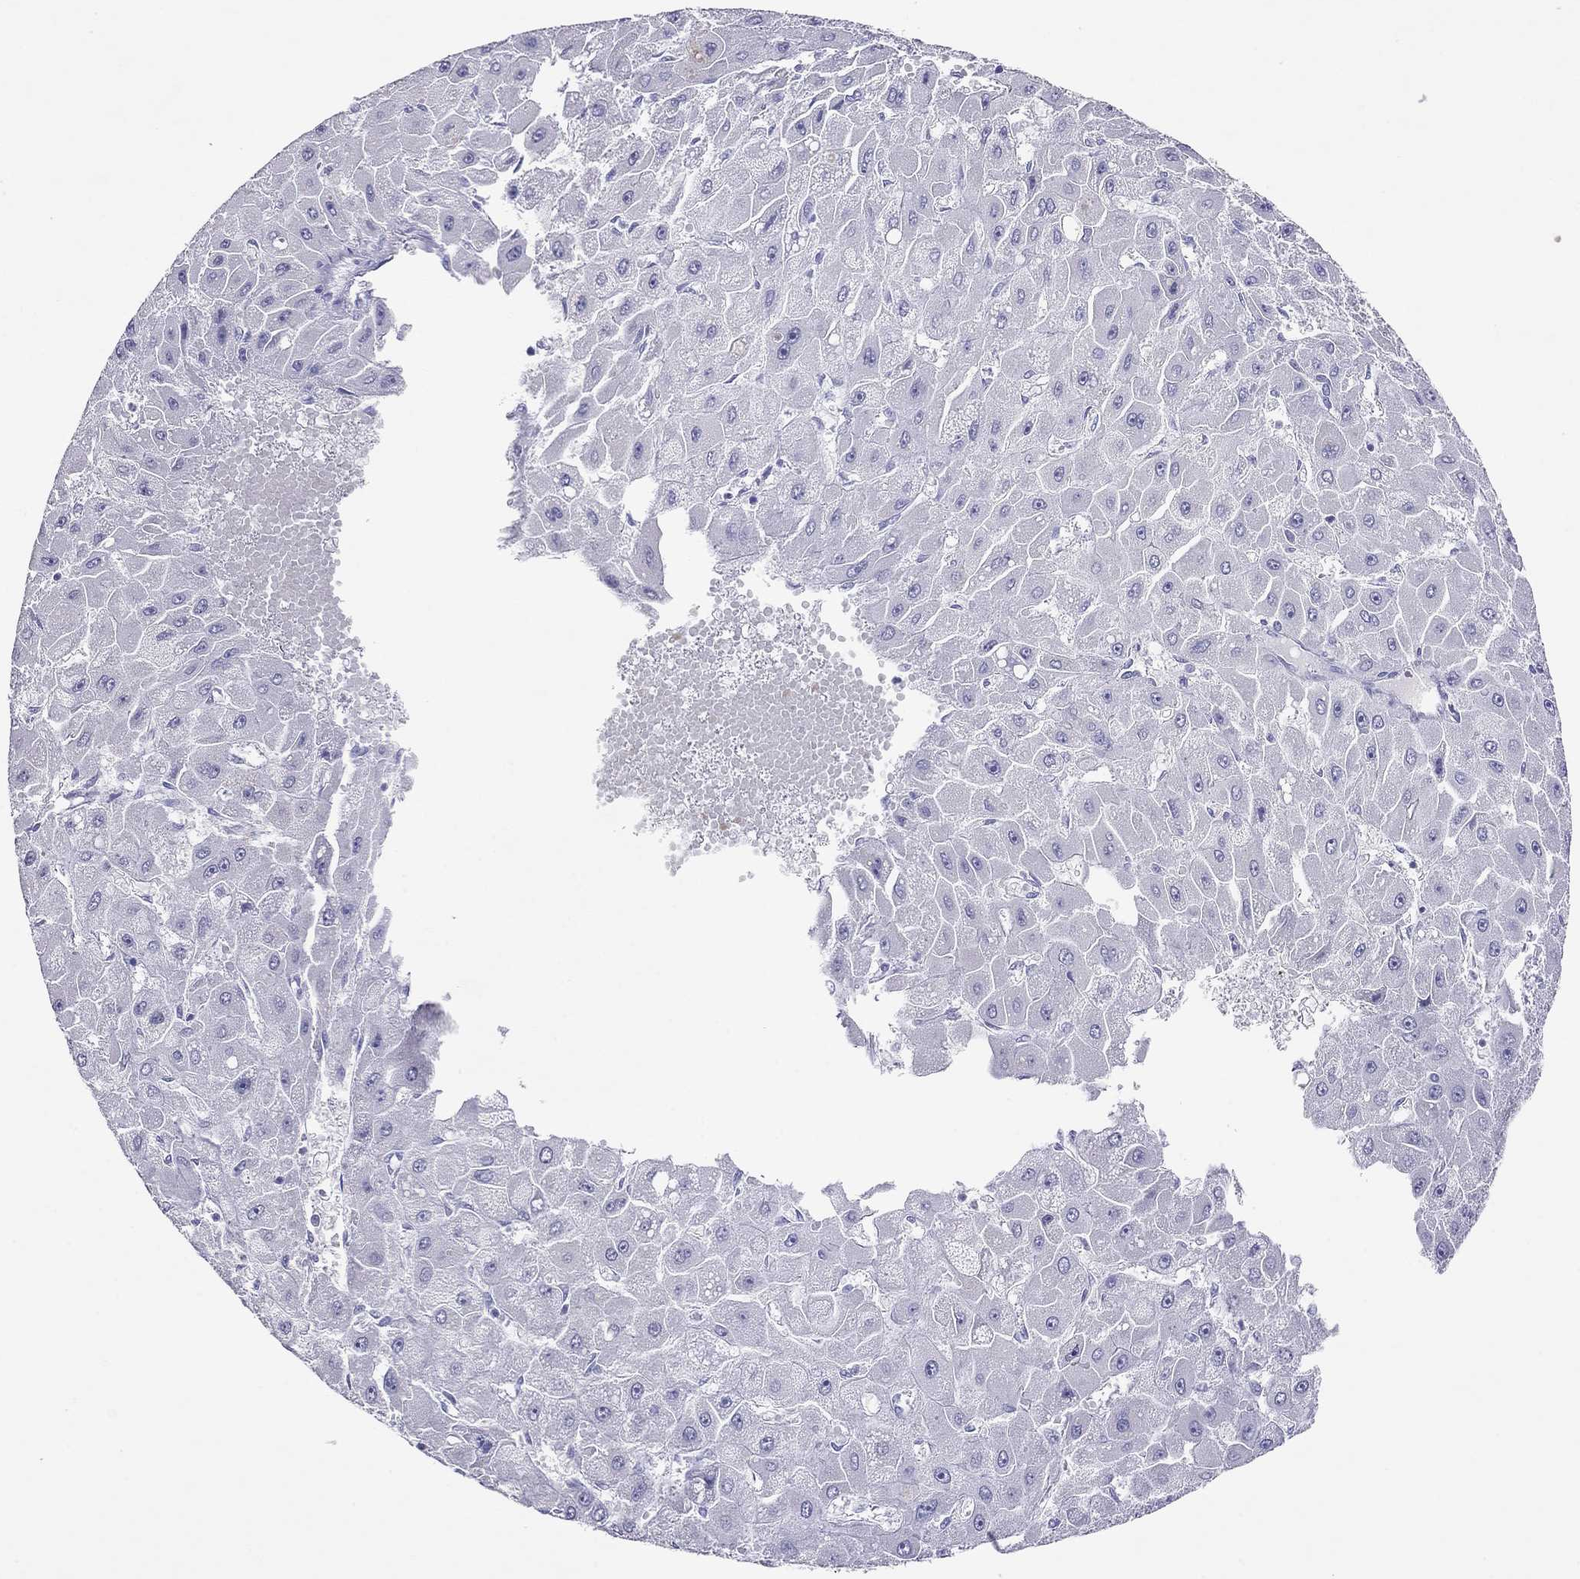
{"staining": {"intensity": "negative", "quantity": "none", "location": "none"}, "tissue": "liver cancer", "cell_type": "Tumor cells", "image_type": "cancer", "snomed": [{"axis": "morphology", "description": "Carcinoma, Hepatocellular, NOS"}, {"axis": "topography", "description": "Liver"}], "caption": "IHC of liver hepatocellular carcinoma displays no positivity in tumor cells. Nuclei are stained in blue.", "gene": "CAPNS2", "patient": {"sex": "female", "age": 25}}